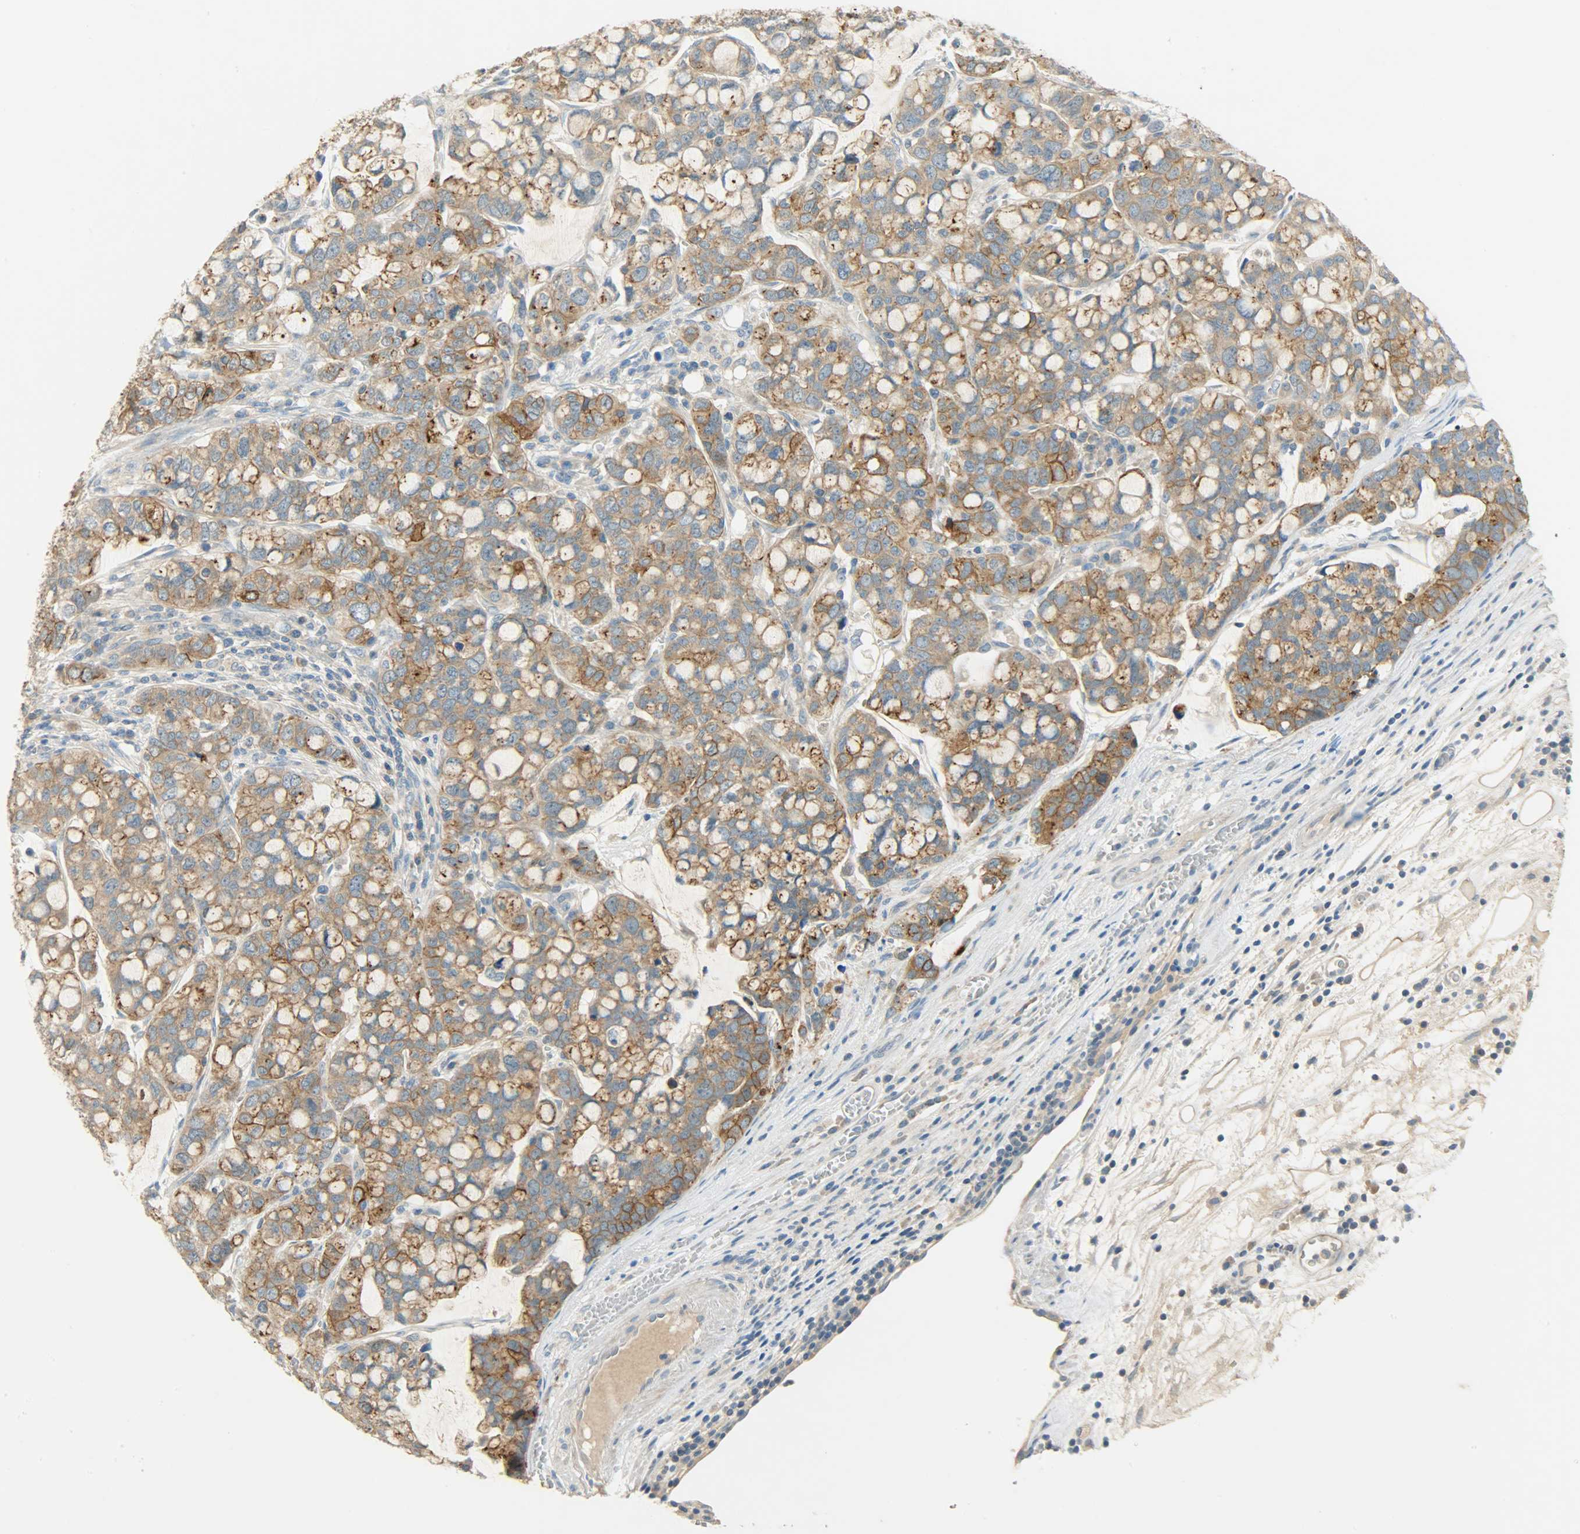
{"staining": {"intensity": "strong", "quantity": ">75%", "location": "cytoplasmic/membranous"}, "tissue": "stomach cancer", "cell_type": "Tumor cells", "image_type": "cancer", "snomed": [{"axis": "morphology", "description": "Adenocarcinoma, NOS"}, {"axis": "topography", "description": "Stomach, lower"}], "caption": "Strong cytoplasmic/membranous protein expression is present in approximately >75% of tumor cells in stomach cancer (adenocarcinoma).", "gene": "DSG2", "patient": {"sex": "male", "age": 84}}